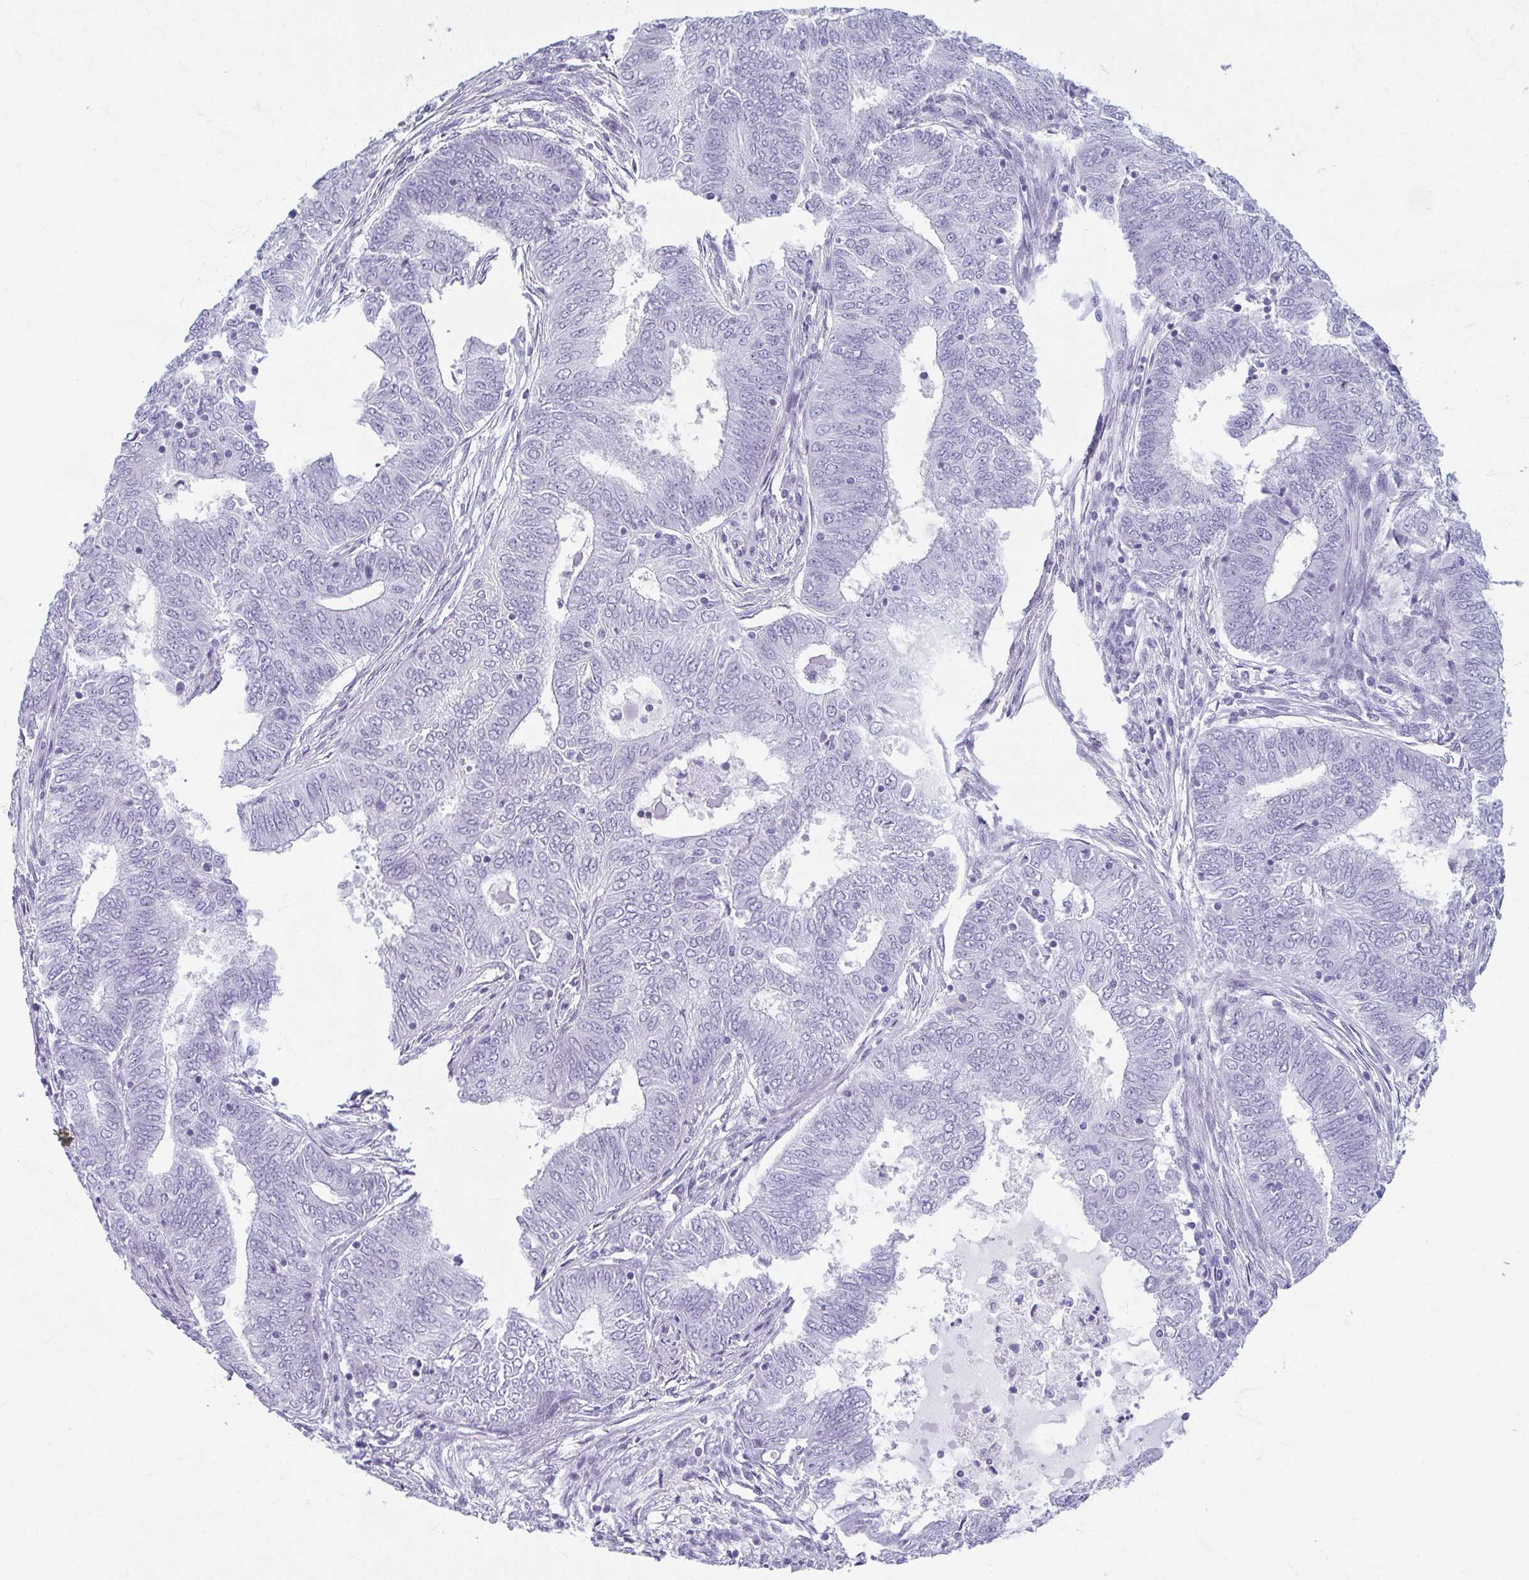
{"staining": {"intensity": "negative", "quantity": "none", "location": "none"}, "tissue": "endometrial cancer", "cell_type": "Tumor cells", "image_type": "cancer", "snomed": [{"axis": "morphology", "description": "Adenocarcinoma, NOS"}, {"axis": "topography", "description": "Endometrium"}], "caption": "Tumor cells are negative for brown protein staining in endometrial cancer. The staining is performed using DAB brown chromogen with nuclei counter-stained in using hematoxylin.", "gene": "MOBP", "patient": {"sex": "female", "age": 62}}